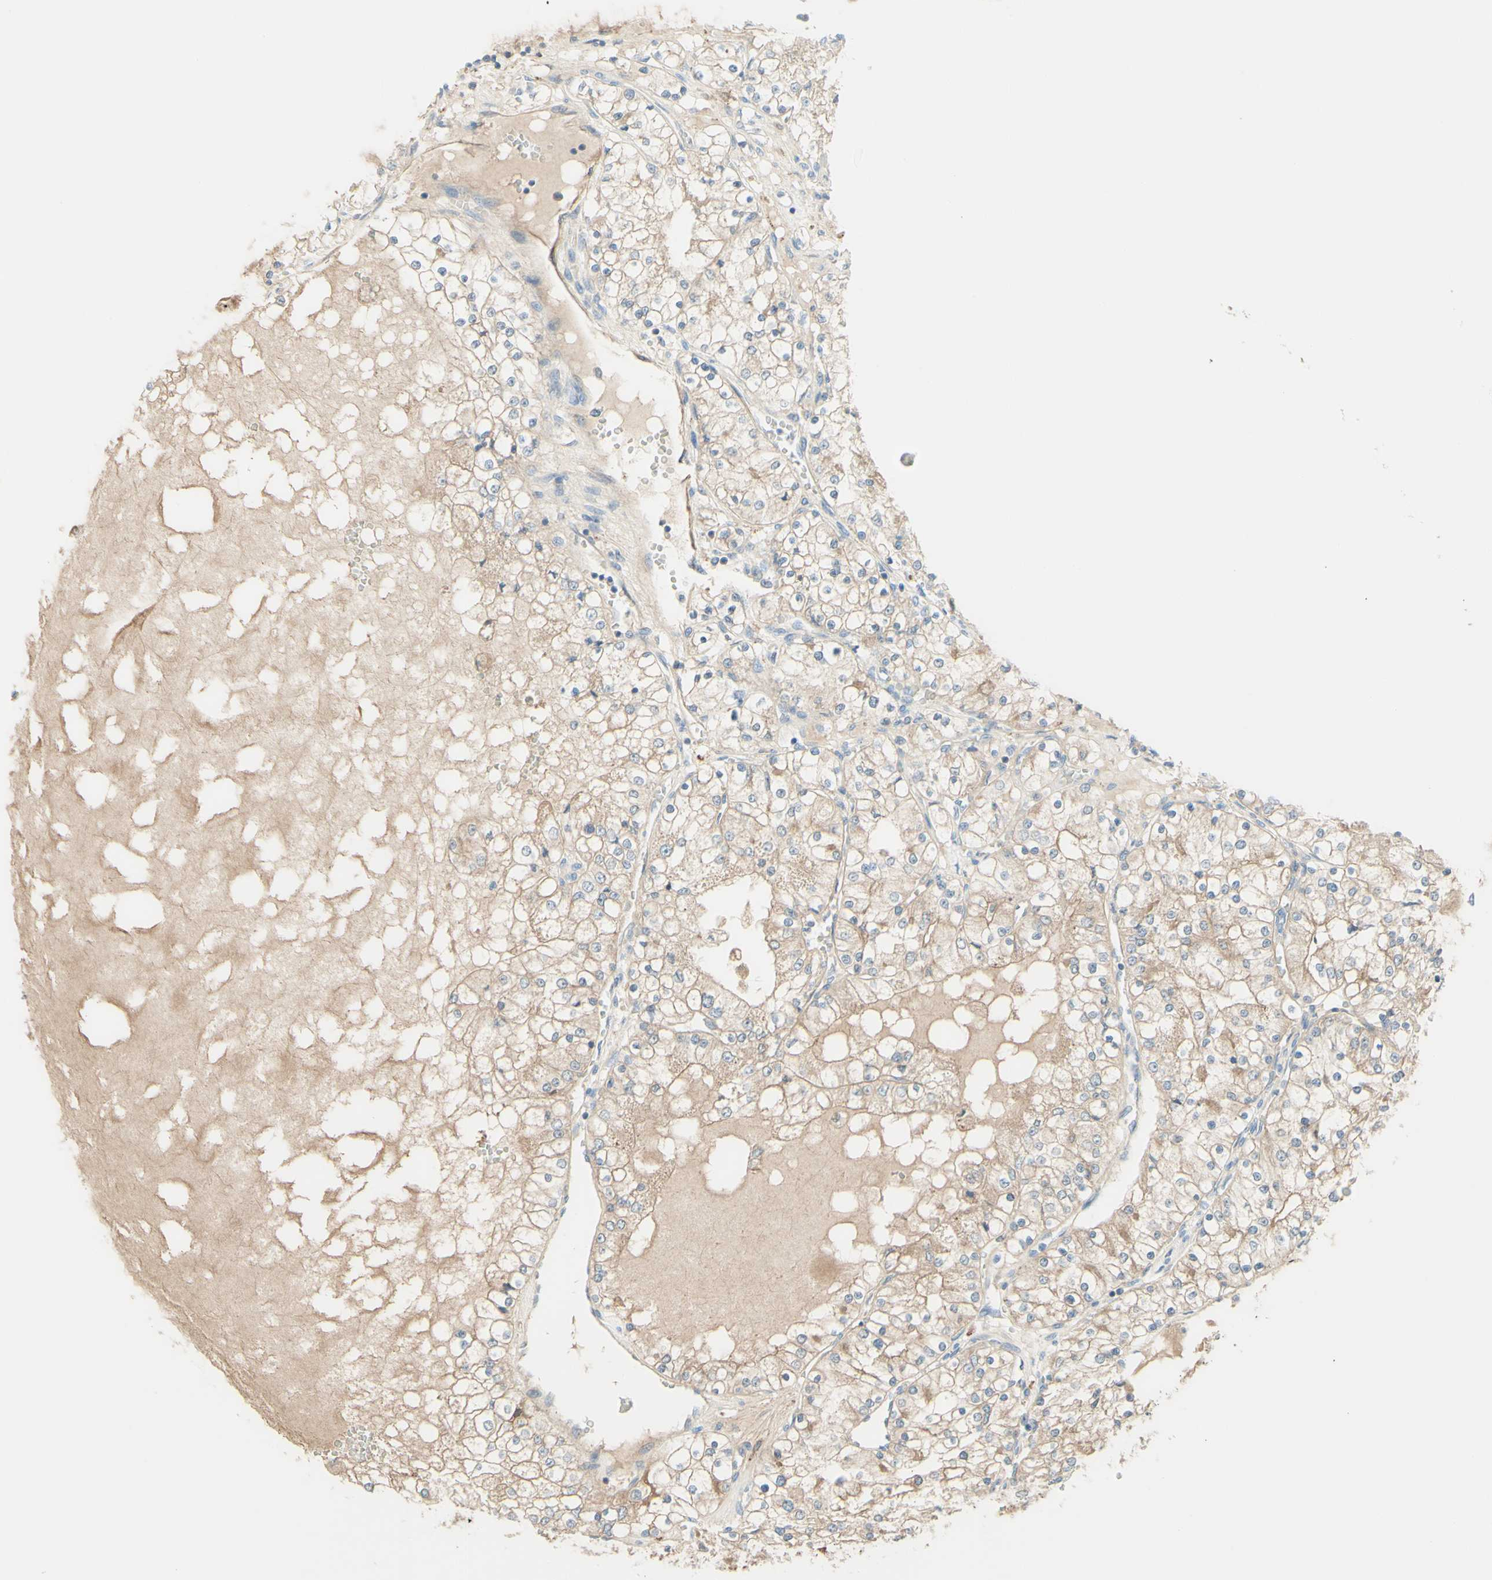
{"staining": {"intensity": "weak", "quantity": ">75%", "location": "cytoplasmic/membranous"}, "tissue": "renal cancer", "cell_type": "Tumor cells", "image_type": "cancer", "snomed": [{"axis": "morphology", "description": "Adenocarcinoma, NOS"}, {"axis": "topography", "description": "Kidney"}], "caption": "High-power microscopy captured an immunohistochemistry (IHC) image of renal cancer (adenocarcinoma), revealing weak cytoplasmic/membranous positivity in about >75% of tumor cells.", "gene": "MTM1", "patient": {"sex": "male", "age": 68}}